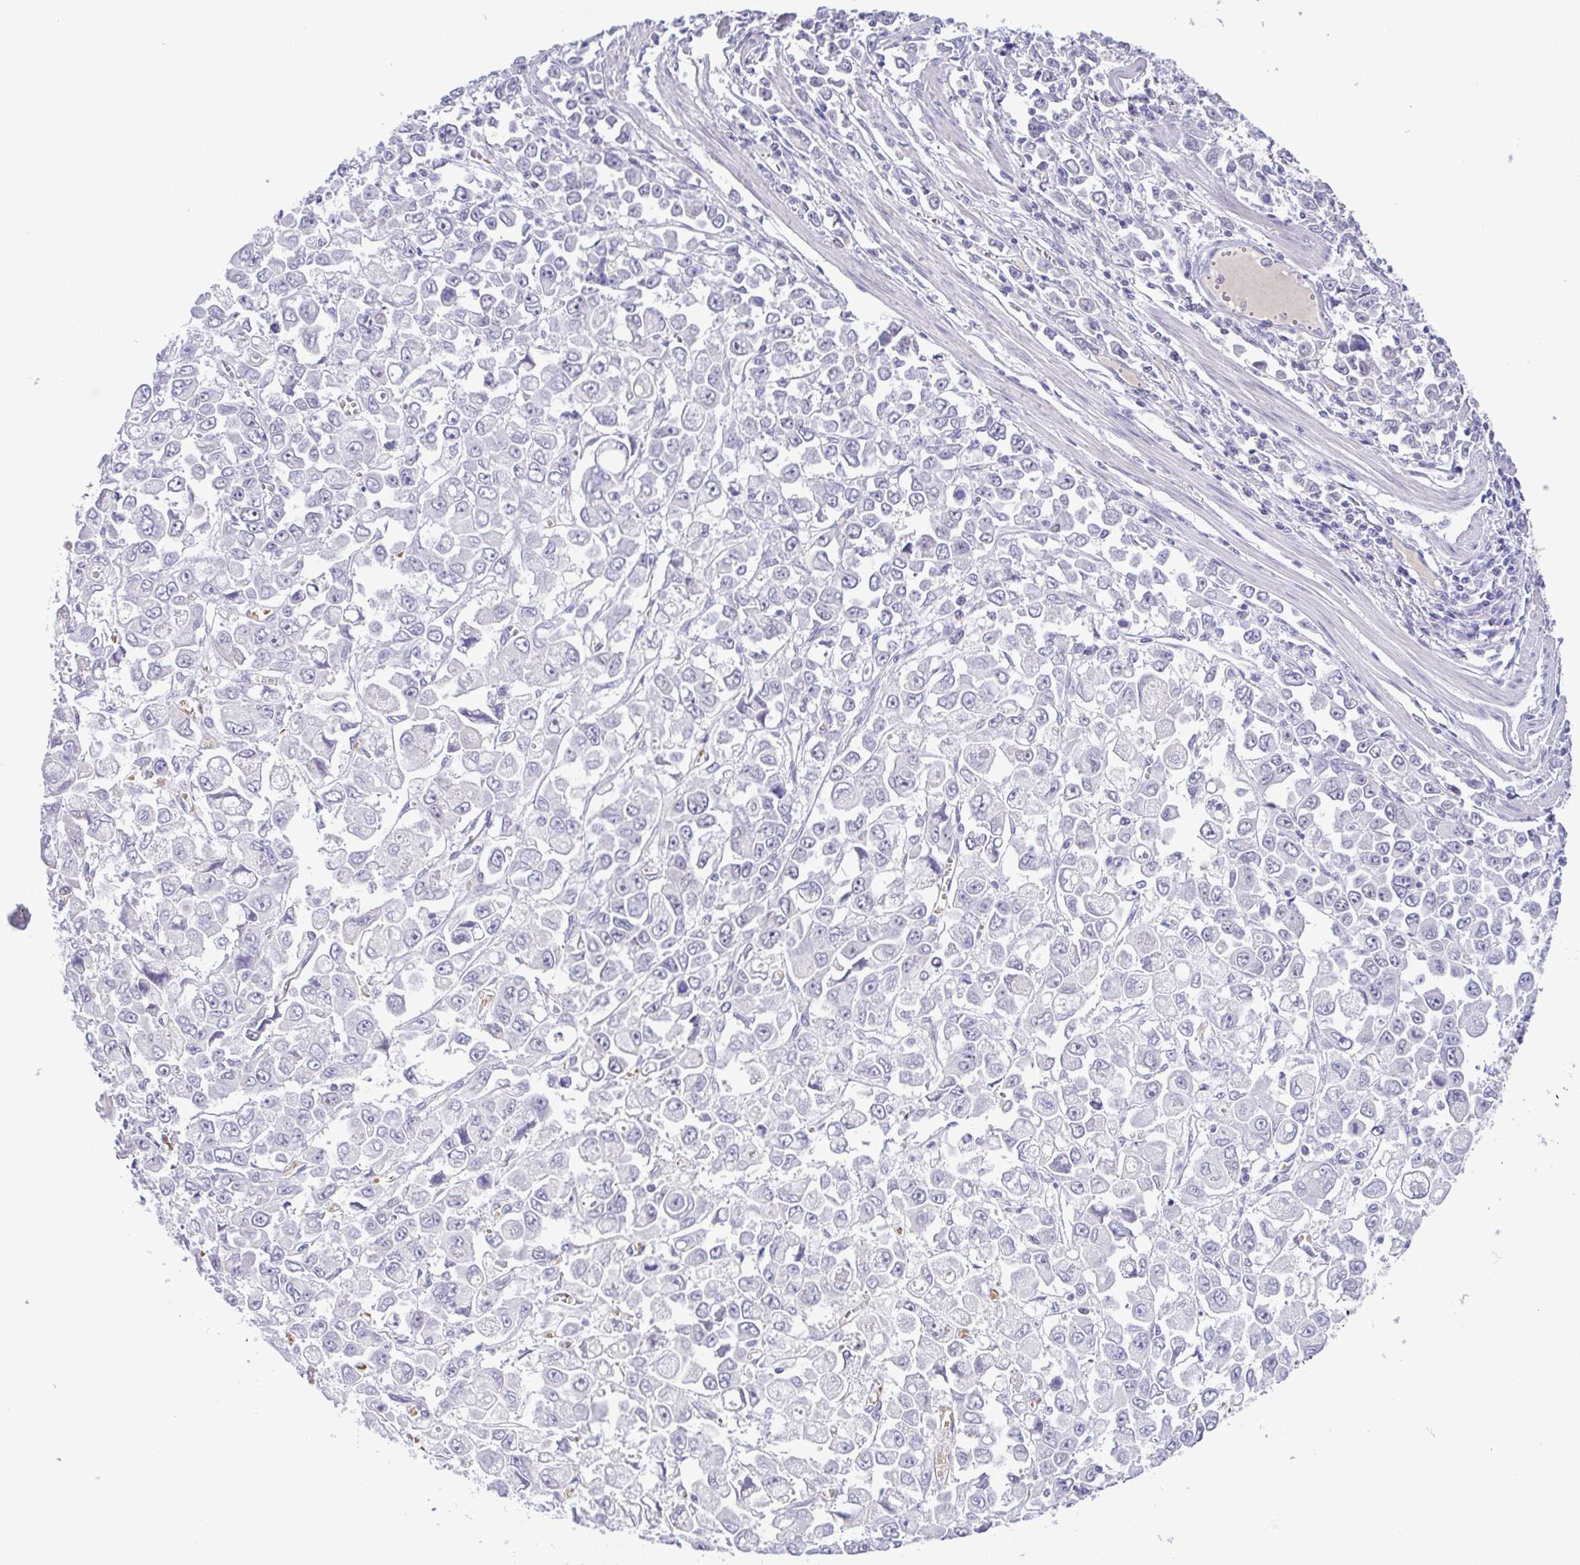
{"staining": {"intensity": "negative", "quantity": "none", "location": "none"}, "tissue": "stomach cancer", "cell_type": "Tumor cells", "image_type": "cancer", "snomed": [{"axis": "morphology", "description": "Adenocarcinoma, NOS"}, {"axis": "topography", "description": "Stomach, upper"}], "caption": "Immunohistochemical staining of human stomach cancer (adenocarcinoma) demonstrates no significant positivity in tumor cells.", "gene": "TIPIN", "patient": {"sex": "male", "age": 70}}